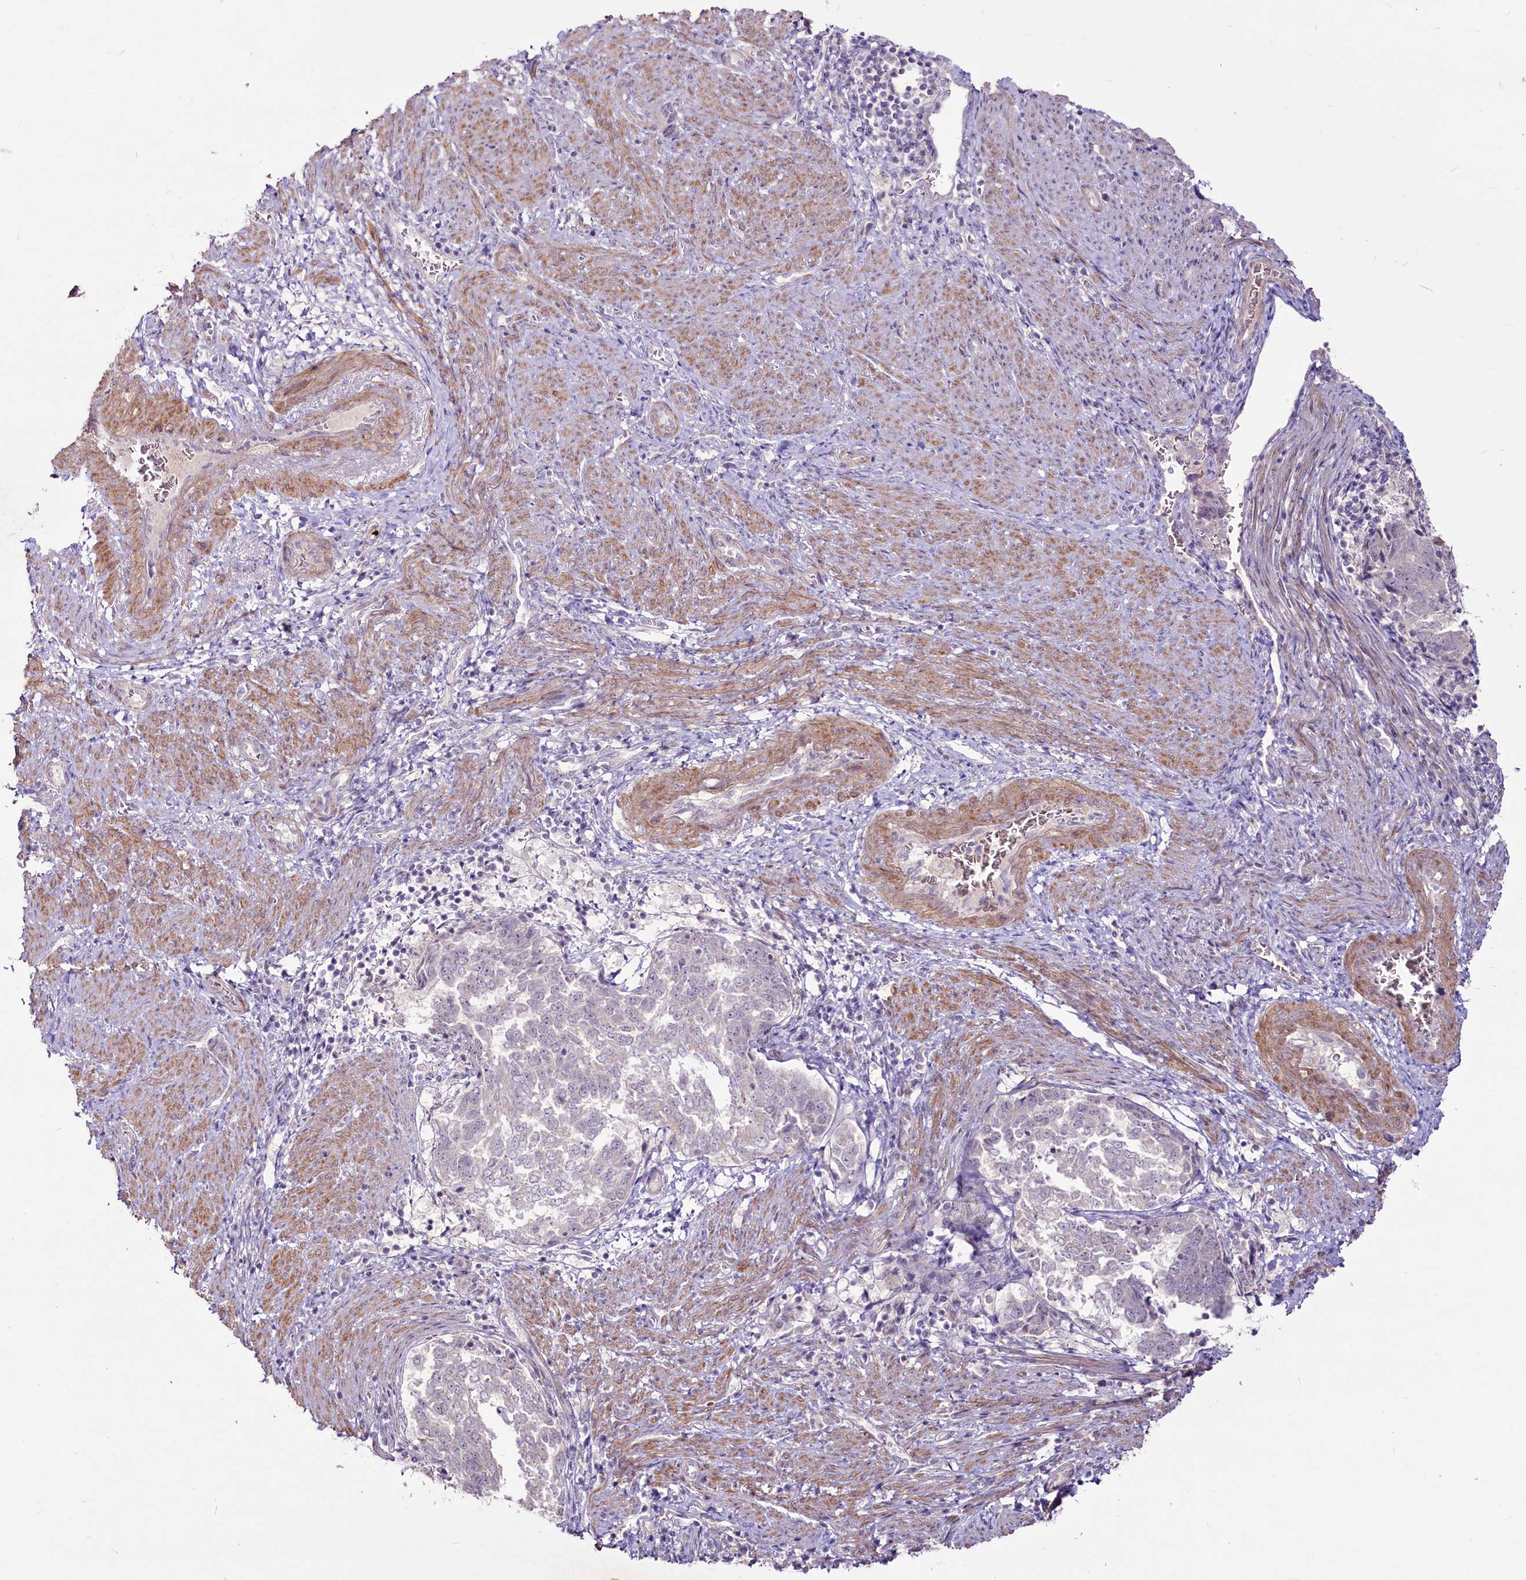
{"staining": {"intensity": "negative", "quantity": "none", "location": "none"}, "tissue": "endometrial cancer", "cell_type": "Tumor cells", "image_type": "cancer", "snomed": [{"axis": "morphology", "description": "Adenocarcinoma, NOS"}, {"axis": "topography", "description": "Endometrium"}], "caption": "Endometrial cancer was stained to show a protein in brown. There is no significant staining in tumor cells.", "gene": "SUSD3", "patient": {"sex": "female", "age": 80}}